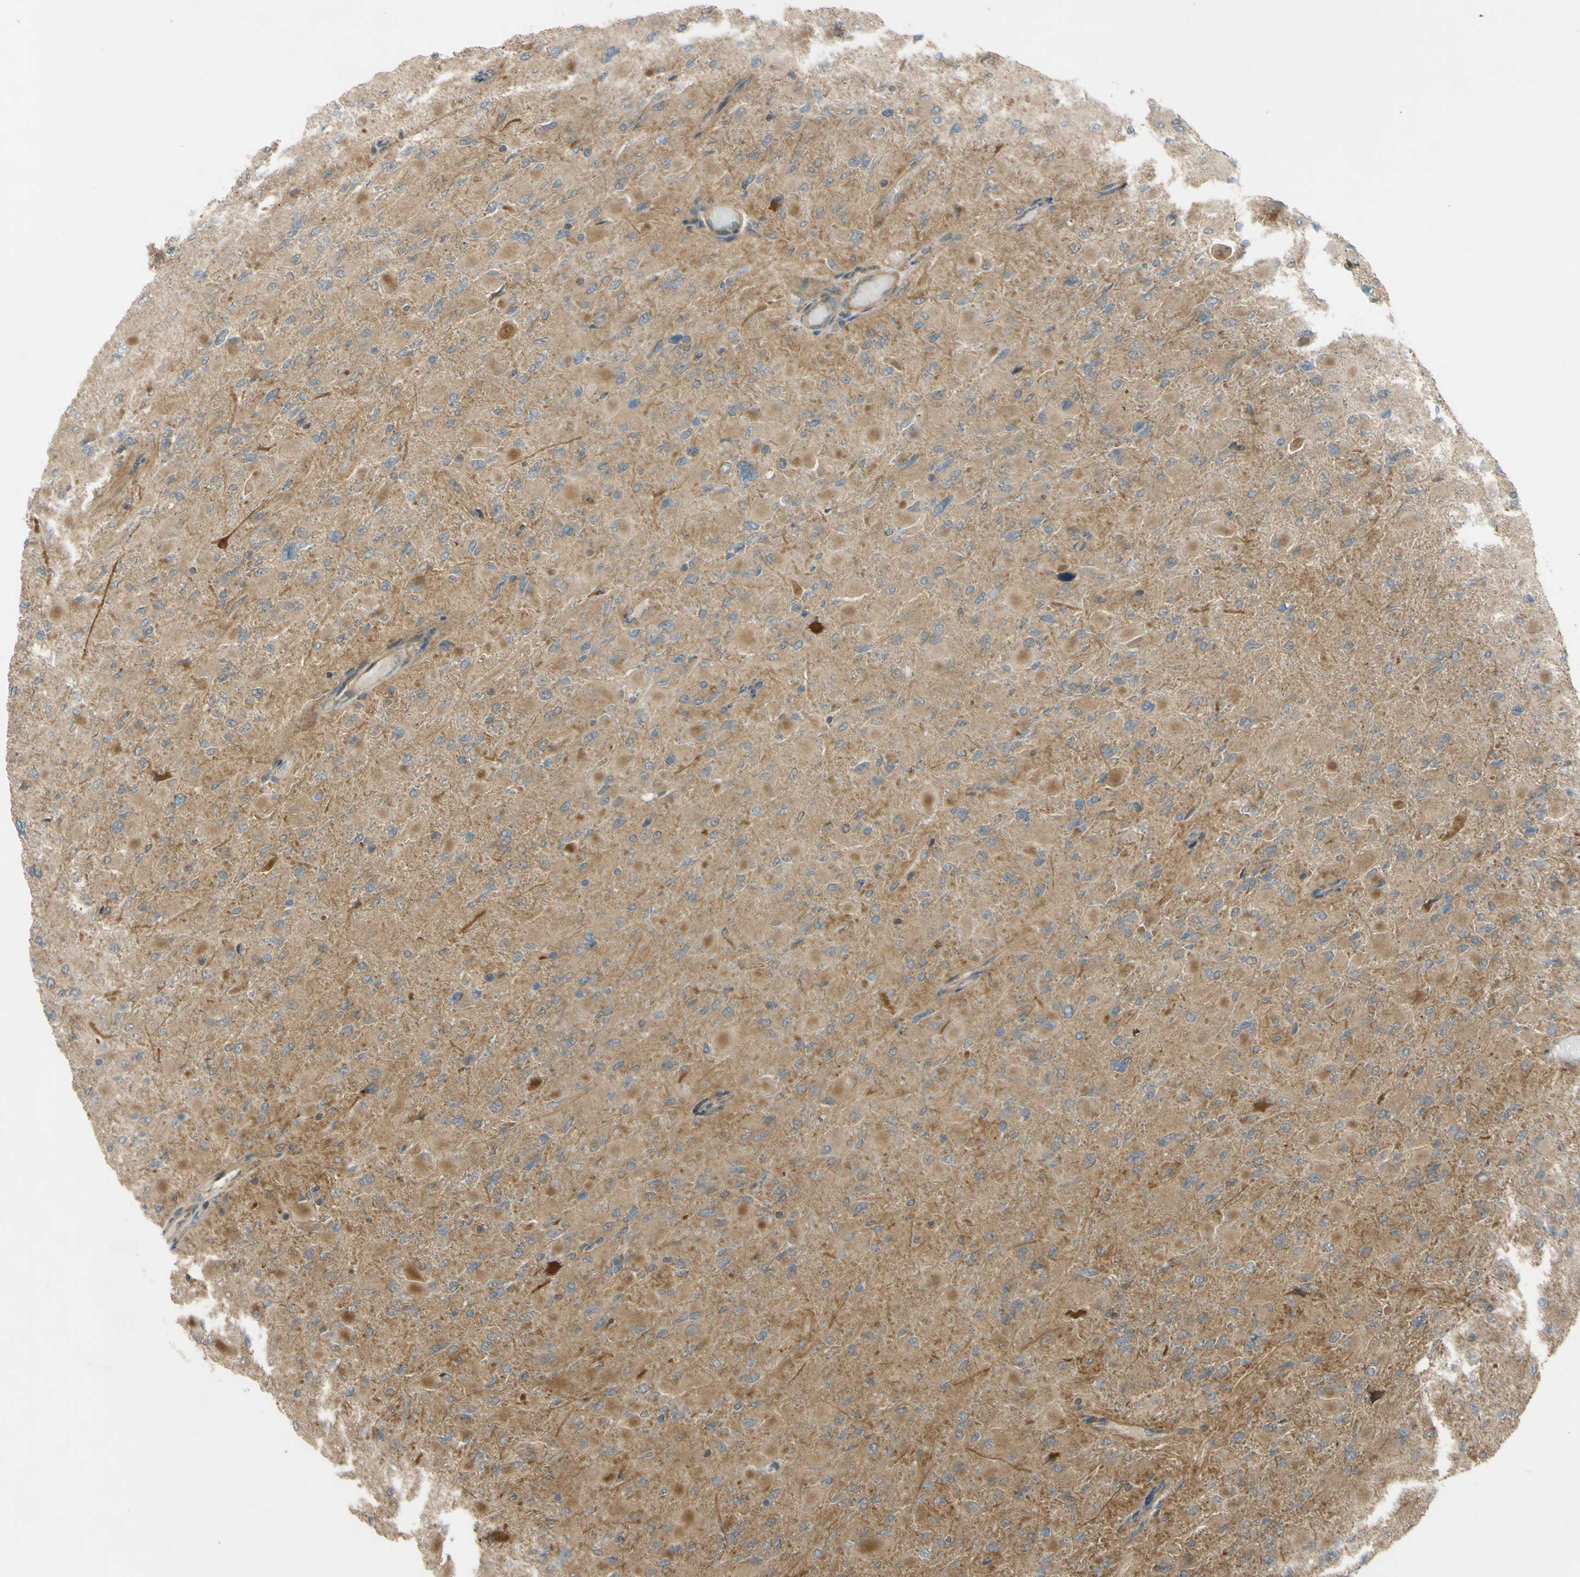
{"staining": {"intensity": "moderate", "quantity": ">75%", "location": "cytoplasmic/membranous"}, "tissue": "glioma", "cell_type": "Tumor cells", "image_type": "cancer", "snomed": [{"axis": "morphology", "description": "Glioma, malignant, High grade"}, {"axis": "topography", "description": "Cerebral cortex"}], "caption": "Glioma stained with a brown dye exhibits moderate cytoplasmic/membranous positive expression in approximately >75% of tumor cells.", "gene": "FLII", "patient": {"sex": "female", "age": 36}}